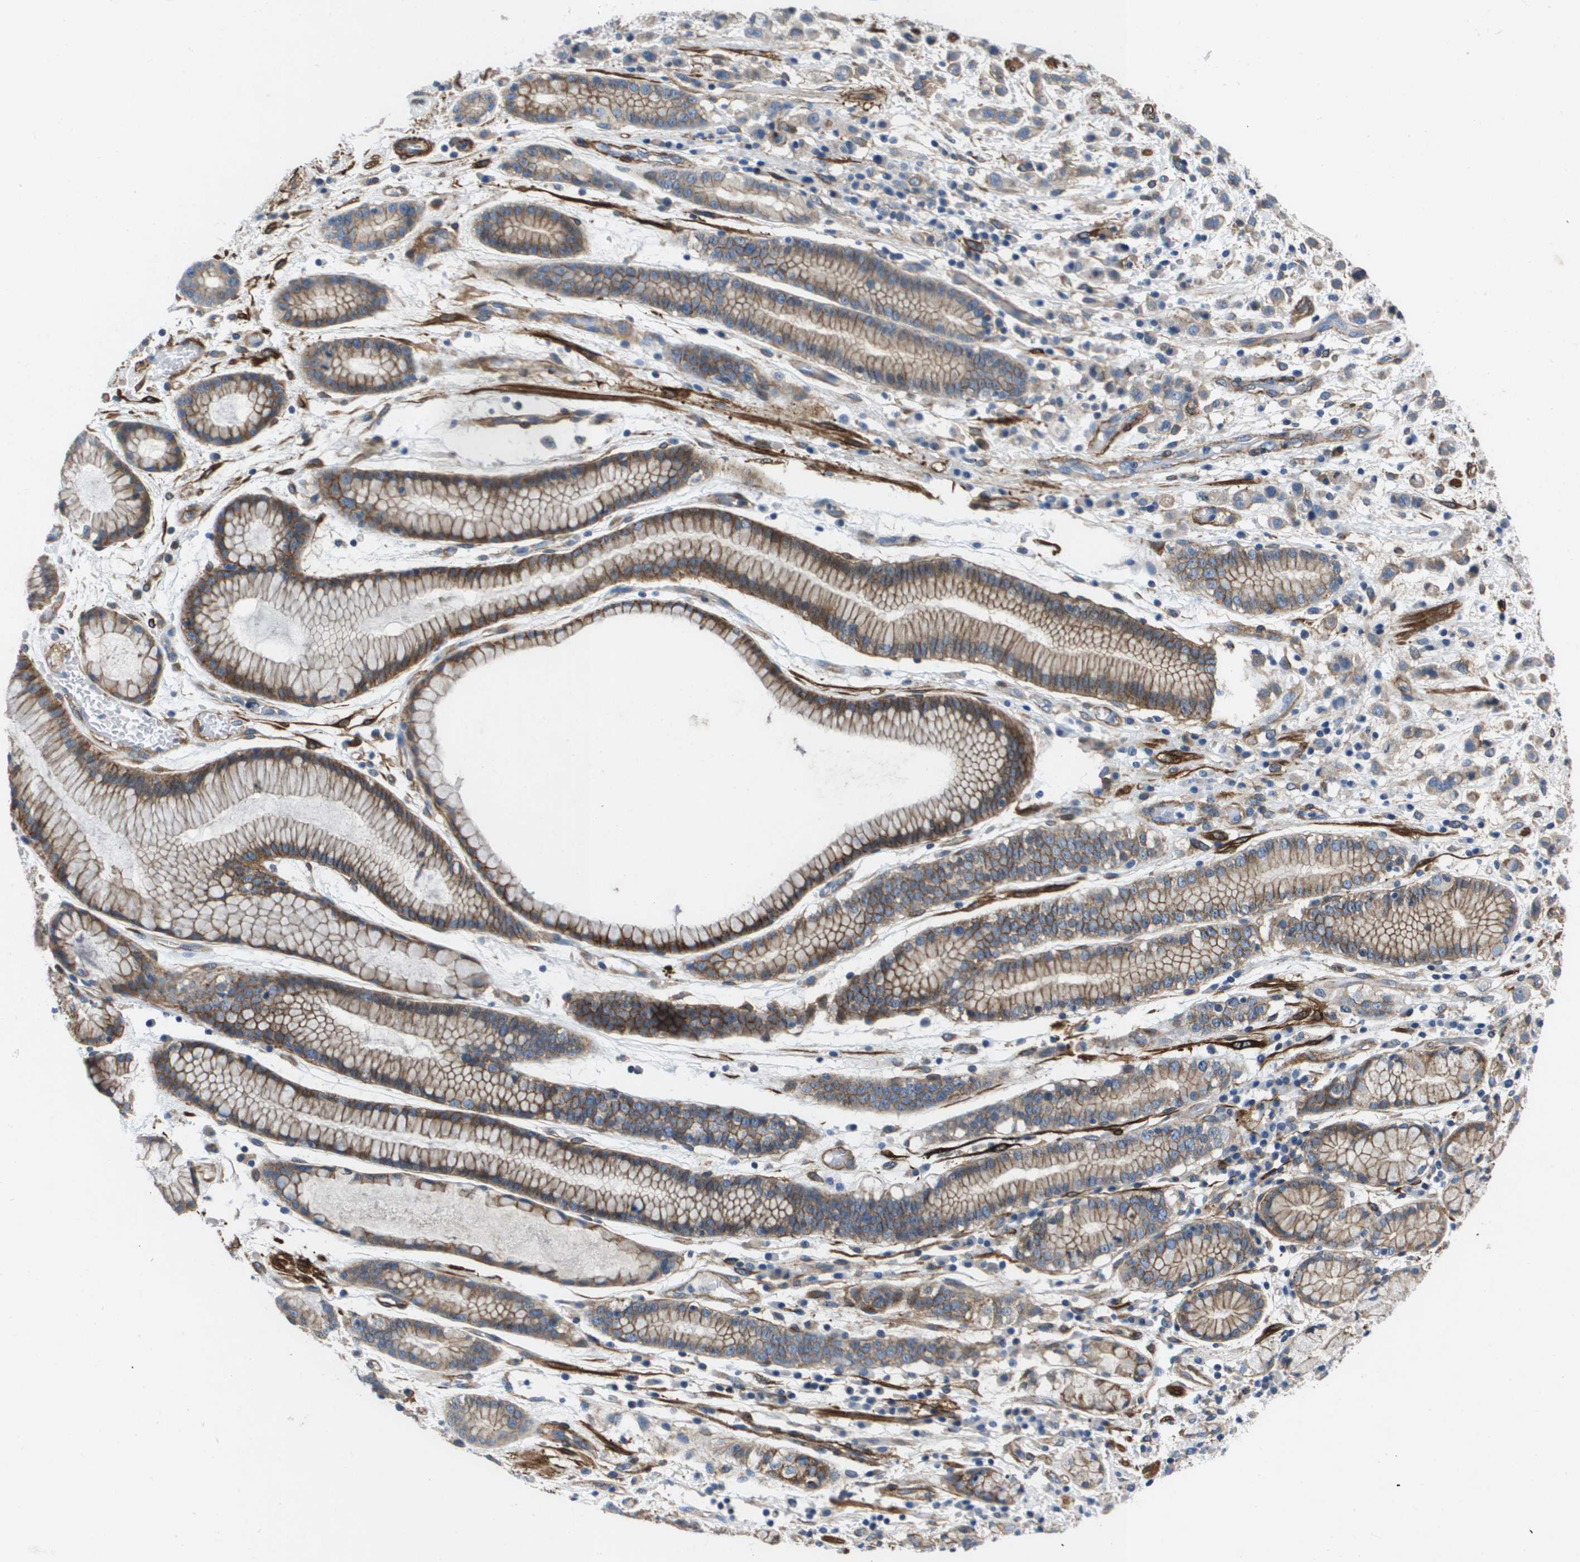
{"staining": {"intensity": "weak", "quantity": ">75%", "location": "cytoplasmic/membranous"}, "tissue": "stomach cancer", "cell_type": "Tumor cells", "image_type": "cancer", "snomed": [{"axis": "morphology", "description": "Adenocarcinoma, NOS"}, {"axis": "topography", "description": "Stomach, lower"}], "caption": "DAB immunohistochemical staining of human stomach adenocarcinoma shows weak cytoplasmic/membranous protein expression in approximately >75% of tumor cells.", "gene": "LPP", "patient": {"sex": "male", "age": 88}}